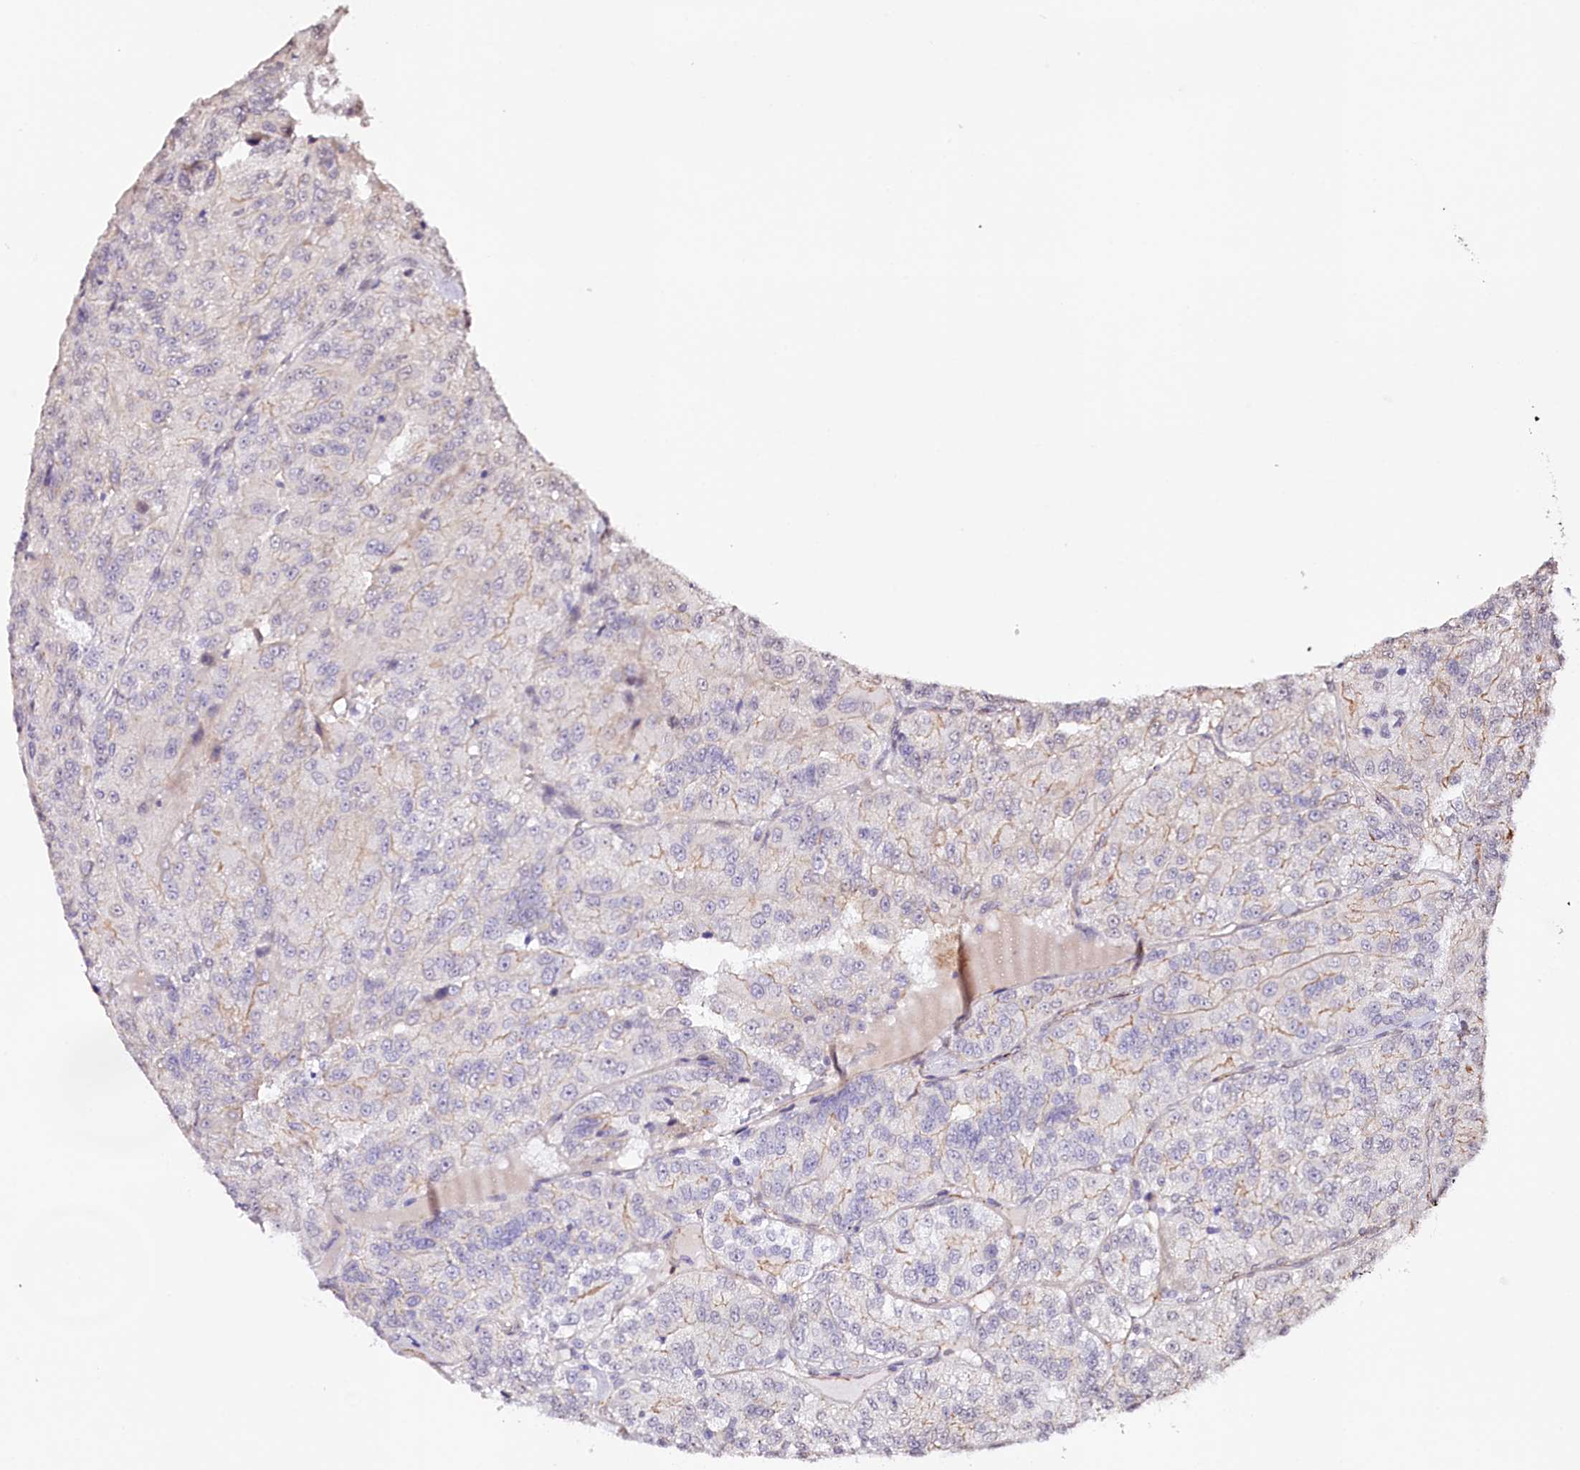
{"staining": {"intensity": "negative", "quantity": "none", "location": "none"}, "tissue": "renal cancer", "cell_type": "Tumor cells", "image_type": "cancer", "snomed": [{"axis": "morphology", "description": "Adenocarcinoma, NOS"}, {"axis": "topography", "description": "Kidney"}], "caption": "DAB (3,3'-diaminobenzidine) immunohistochemical staining of human adenocarcinoma (renal) demonstrates no significant expression in tumor cells.", "gene": "ST7", "patient": {"sex": "female", "age": 63}}